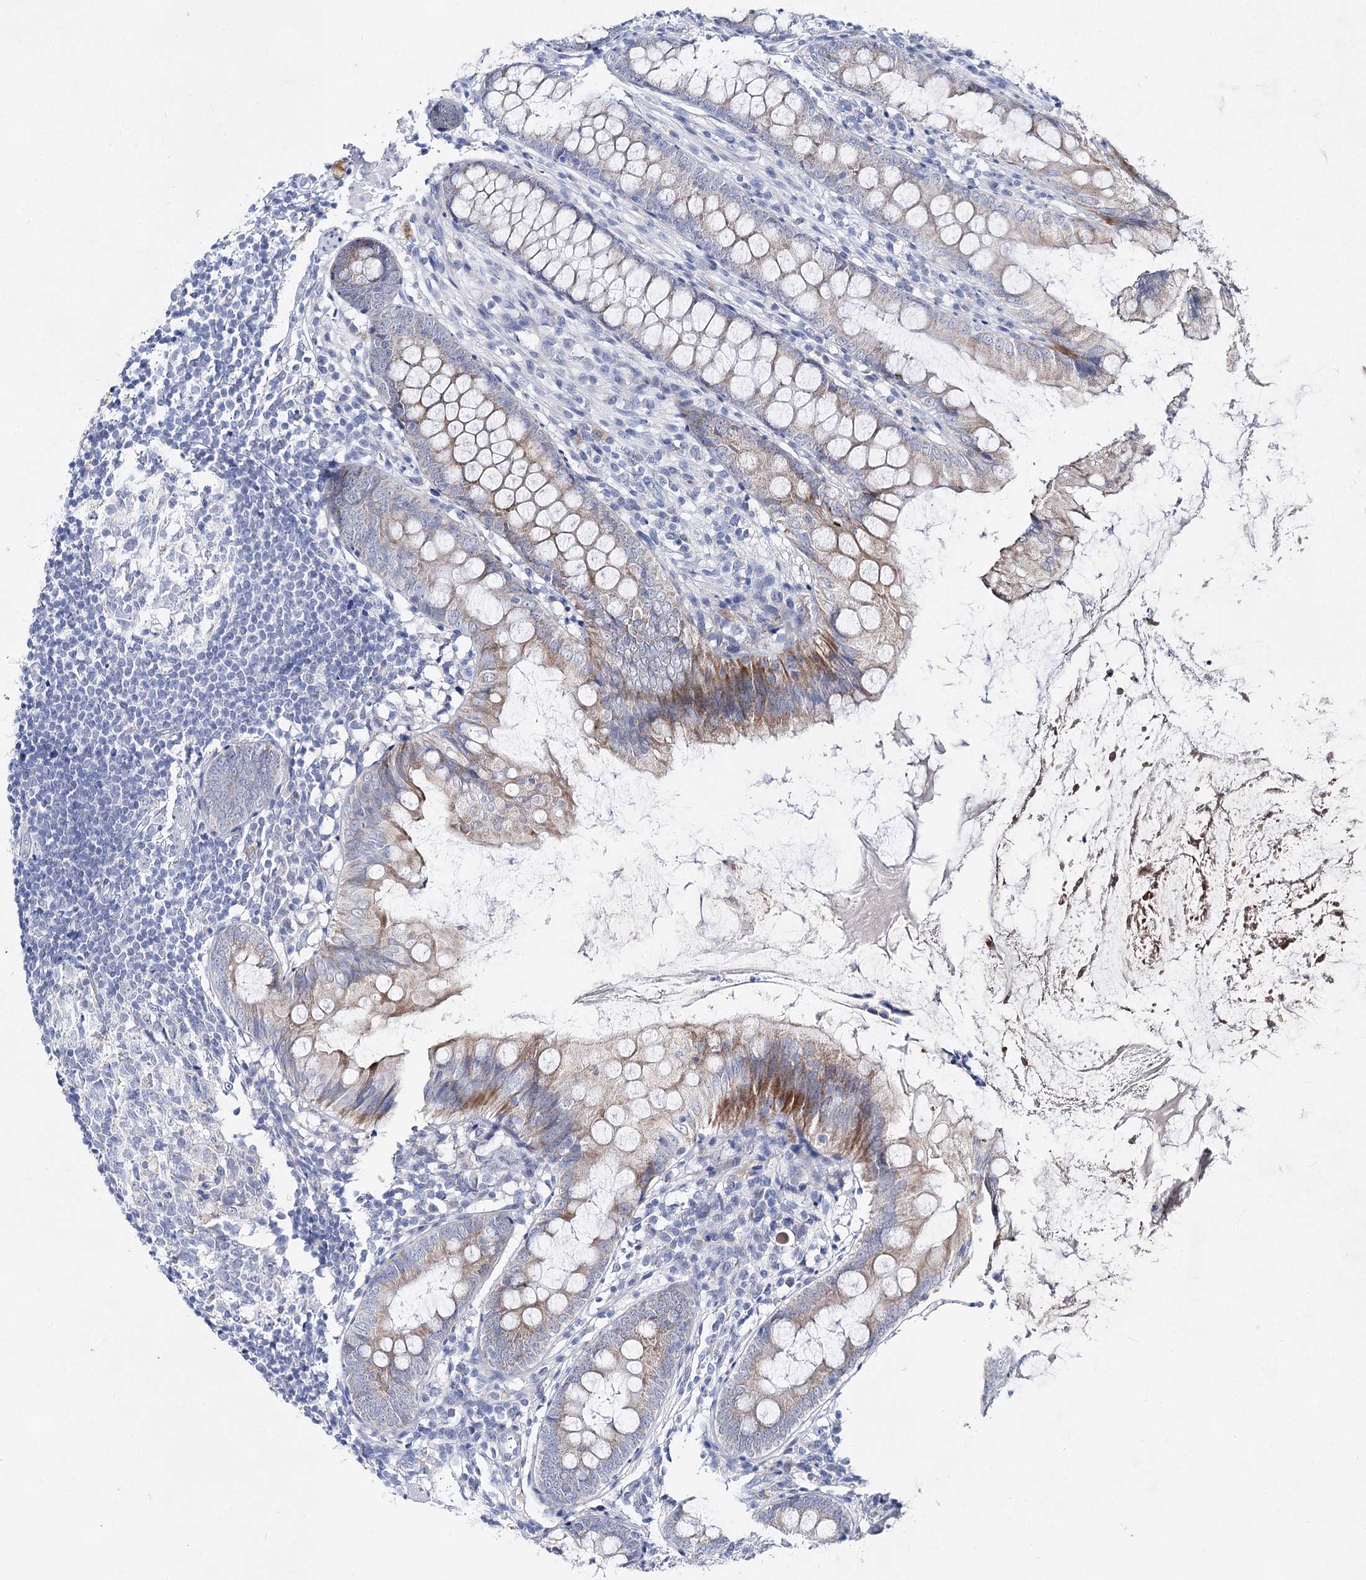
{"staining": {"intensity": "moderate", "quantity": "<25%", "location": "cytoplasmic/membranous"}, "tissue": "appendix", "cell_type": "Glandular cells", "image_type": "normal", "snomed": [{"axis": "morphology", "description": "Normal tissue, NOS"}, {"axis": "topography", "description": "Appendix"}], "caption": "Immunohistochemistry staining of benign appendix, which demonstrates low levels of moderate cytoplasmic/membranous expression in about <25% of glandular cells indicating moderate cytoplasmic/membranous protein expression. The staining was performed using DAB (brown) for protein detection and nuclei were counterstained in hematoxylin (blue).", "gene": "BPHL", "patient": {"sex": "female", "age": 77}}